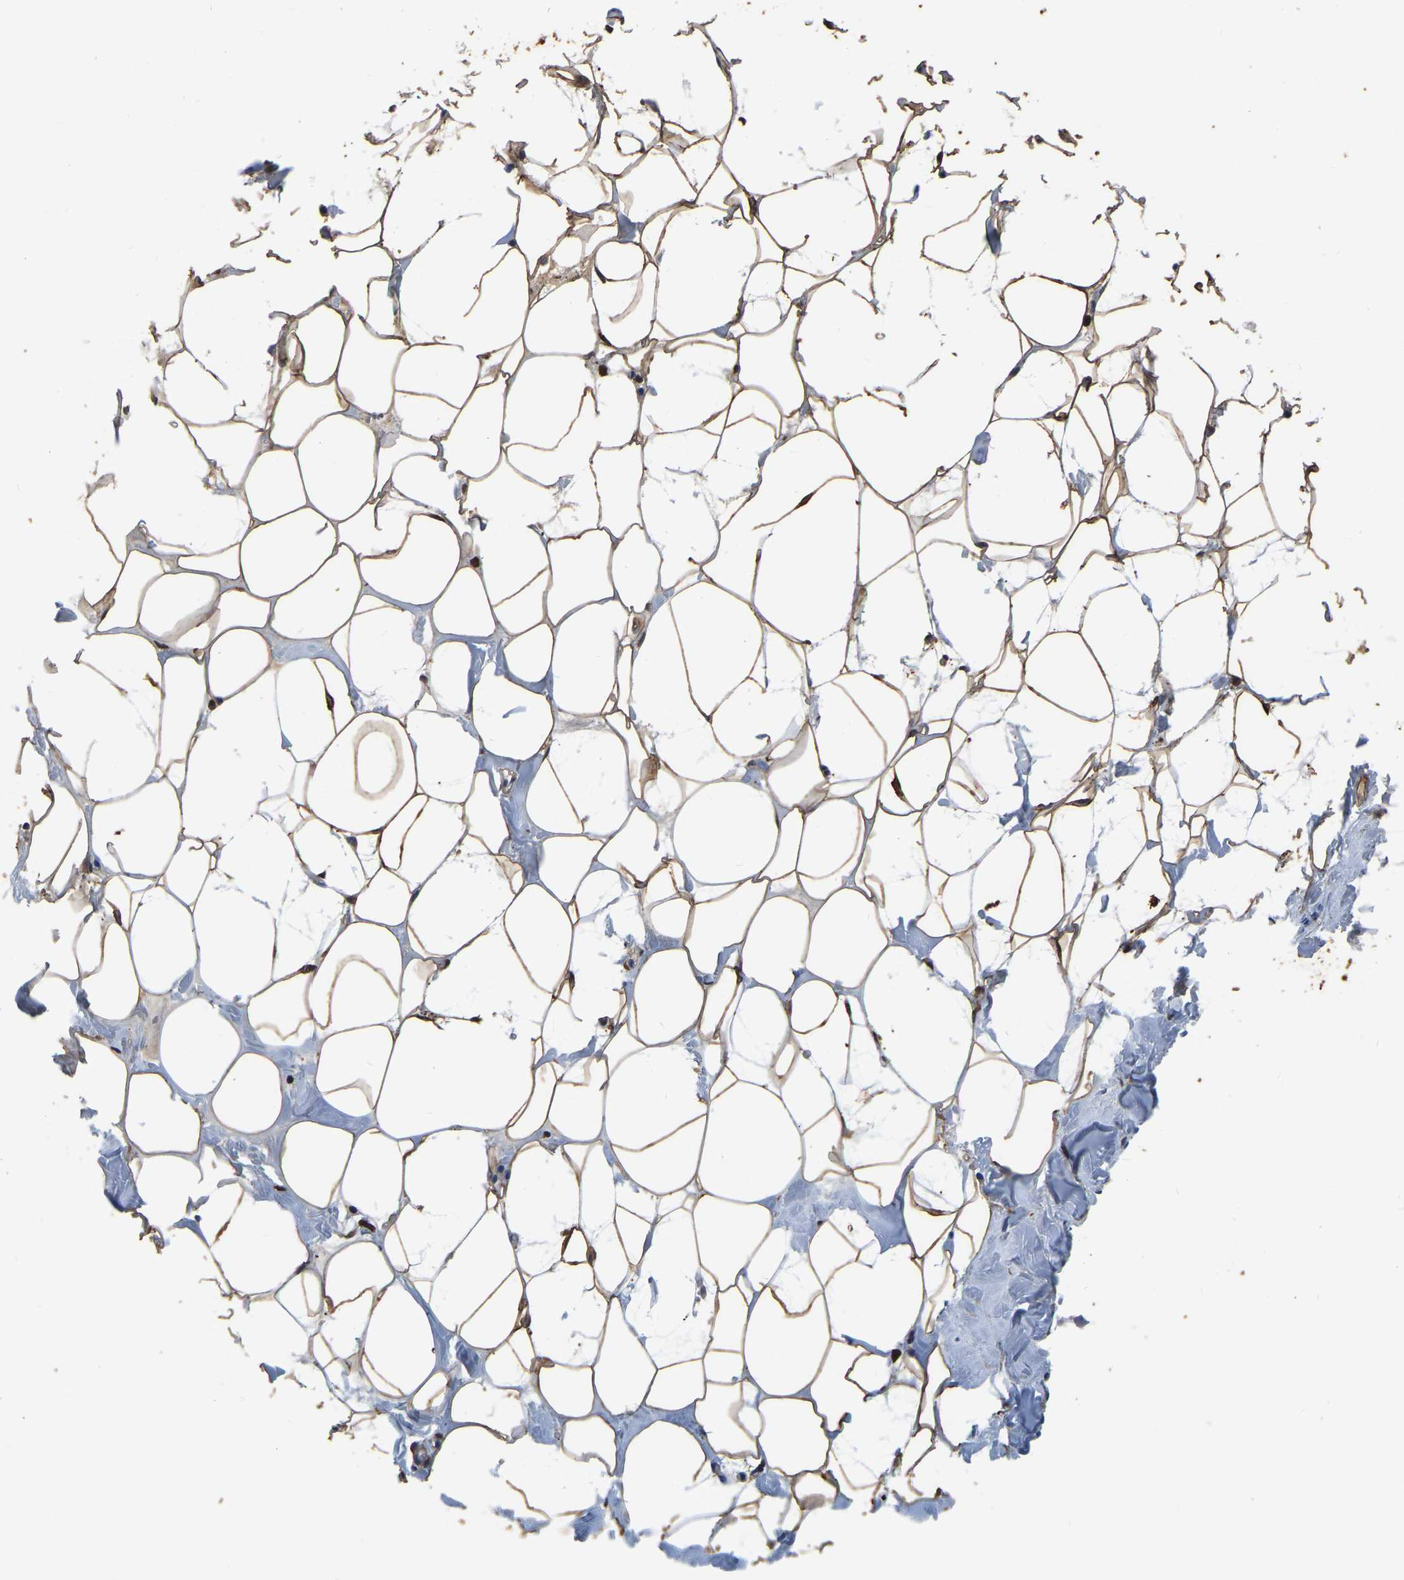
{"staining": {"intensity": "strong", "quantity": ">75%", "location": "cytoplasmic/membranous"}, "tissue": "adipose tissue", "cell_type": "Adipocytes", "image_type": "normal", "snomed": [{"axis": "morphology", "description": "Normal tissue, NOS"}, {"axis": "morphology", "description": "Fibrosis, NOS"}, {"axis": "topography", "description": "Breast"}, {"axis": "topography", "description": "Adipose tissue"}], "caption": "DAB (3,3'-diaminobenzidine) immunohistochemical staining of benign human adipose tissue demonstrates strong cytoplasmic/membranous protein positivity in about >75% of adipocytes. (DAB IHC with brightfield microscopy, high magnification).", "gene": "LDHB", "patient": {"sex": "female", "age": 39}}